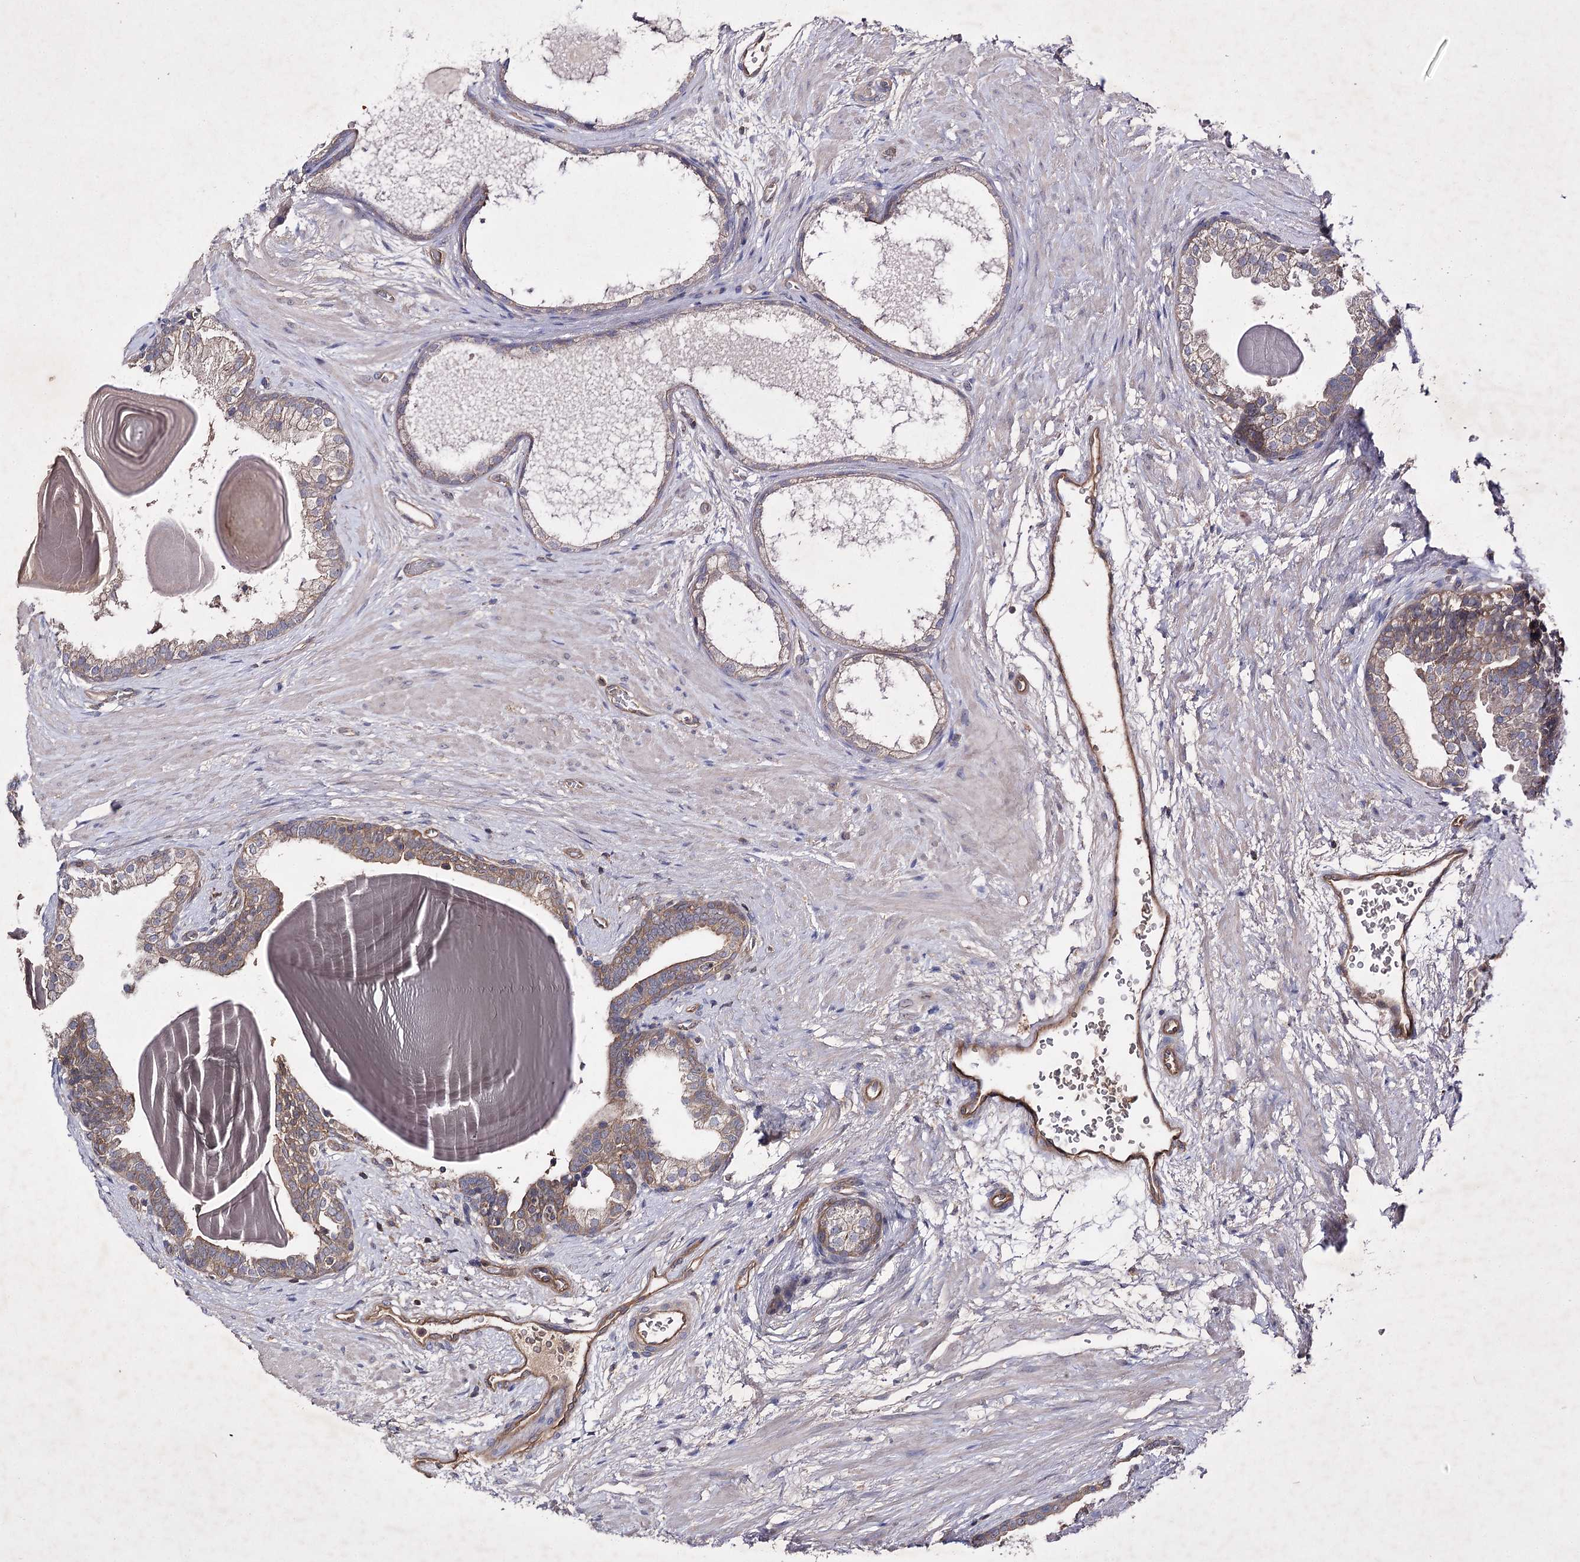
{"staining": {"intensity": "weak", "quantity": "<25%", "location": "cytoplasmic/membranous"}, "tissue": "prostate", "cell_type": "Glandular cells", "image_type": "normal", "snomed": [{"axis": "morphology", "description": "Normal tissue, NOS"}, {"axis": "topography", "description": "Prostate"}], "caption": "Photomicrograph shows no protein positivity in glandular cells of unremarkable prostate.", "gene": "BCR", "patient": {"sex": "male", "age": 48}}